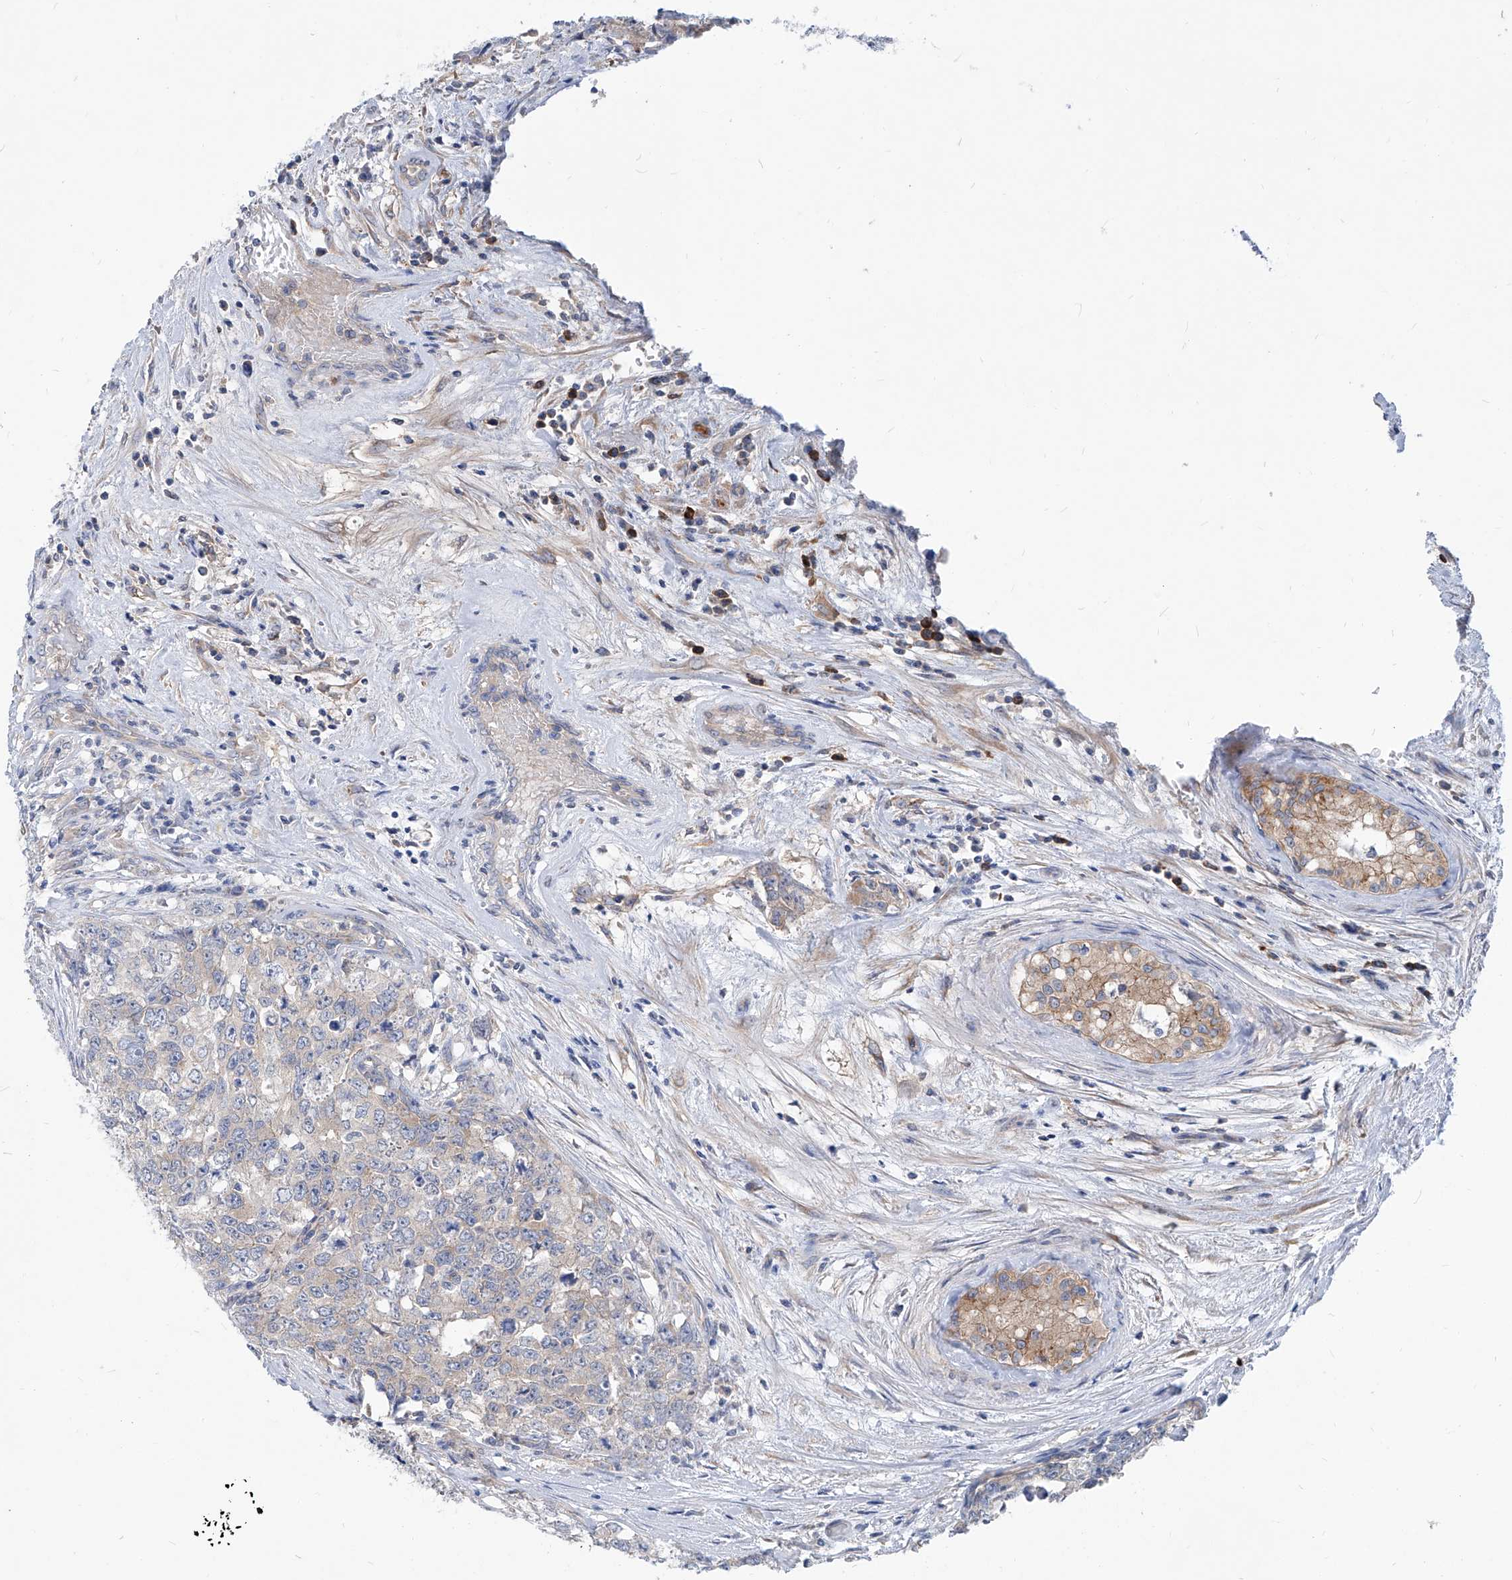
{"staining": {"intensity": "negative", "quantity": "none", "location": "none"}, "tissue": "testis cancer", "cell_type": "Tumor cells", "image_type": "cancer", "snomed": [{"axis": "morphology", "description": "Carcinoma, Embryonal, NOS"}, {"axis": "topography", "description": "Testis"}], "caption": "This micrograph is of embryonal carcinoma (testis) stained with IHC to label a protein in brown with the nuclei are counter-stained blue. There is no staining in tumor cells. (DAB (3,3'-diaminobenzidine) immunohistochemistry visualized using brightfield microscopy, high magnification).", "gene": "AKAP10", "patient": {"sex": "male", "age": 28}}